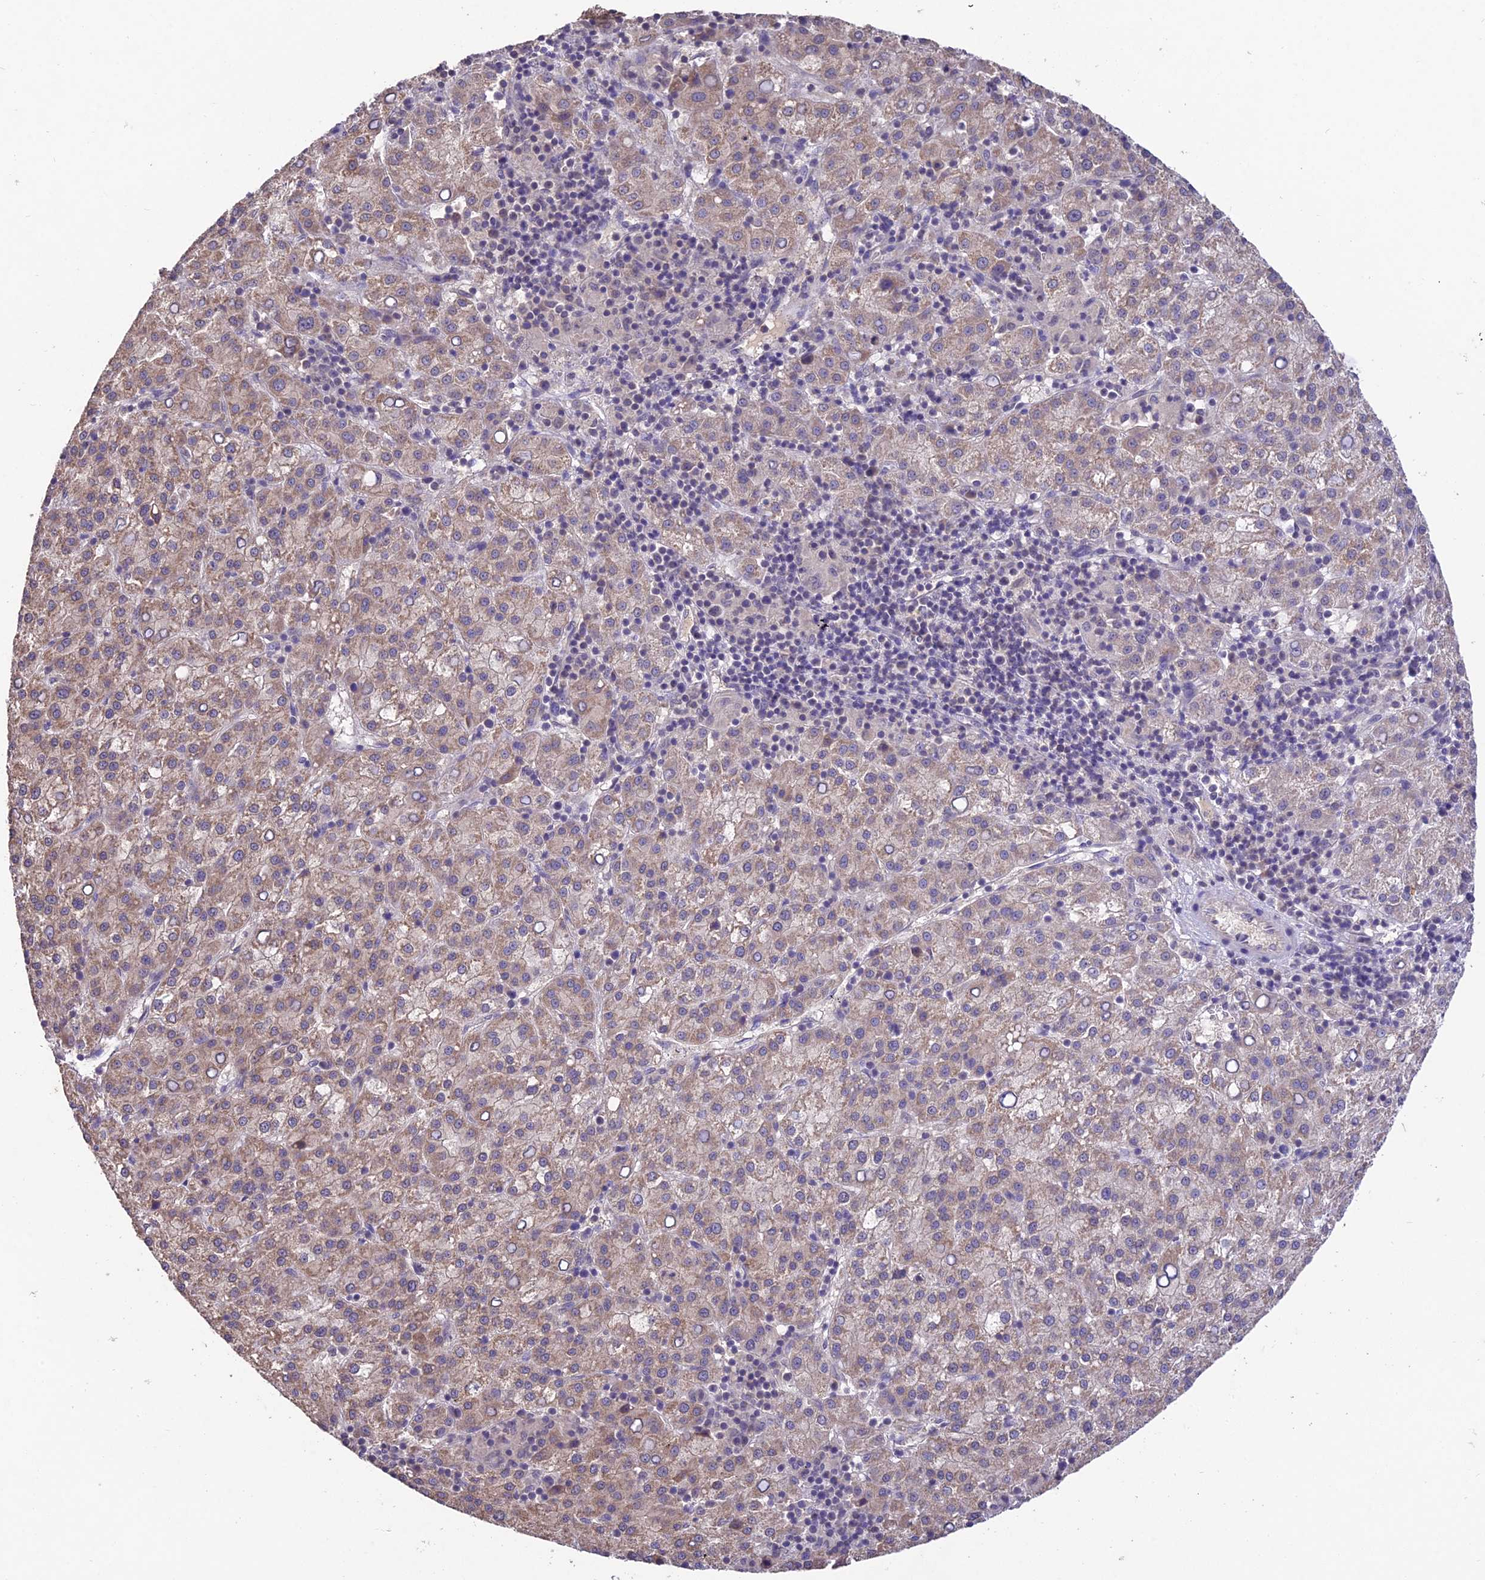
{"staining": {"intensity": "moderate", "quantity": ">75%", "location": "cytoplasmic/membranous"}, "tissue": "liver cancer", "cell_type": "Tumor cells", "image_type": "cancer", "snomed": [{"axis": "morphology", "description": "Carcinoma, Hepatocellular, NOS"}, {"axis": "topography", "description": "Liver"}], "caption": "Human liver hepatocellular carcinoma stained with a protein marker exhibits moderate staining in tumor cells.", "gene": "PGK1", "patient": {"sex": "female", "age": 58}}